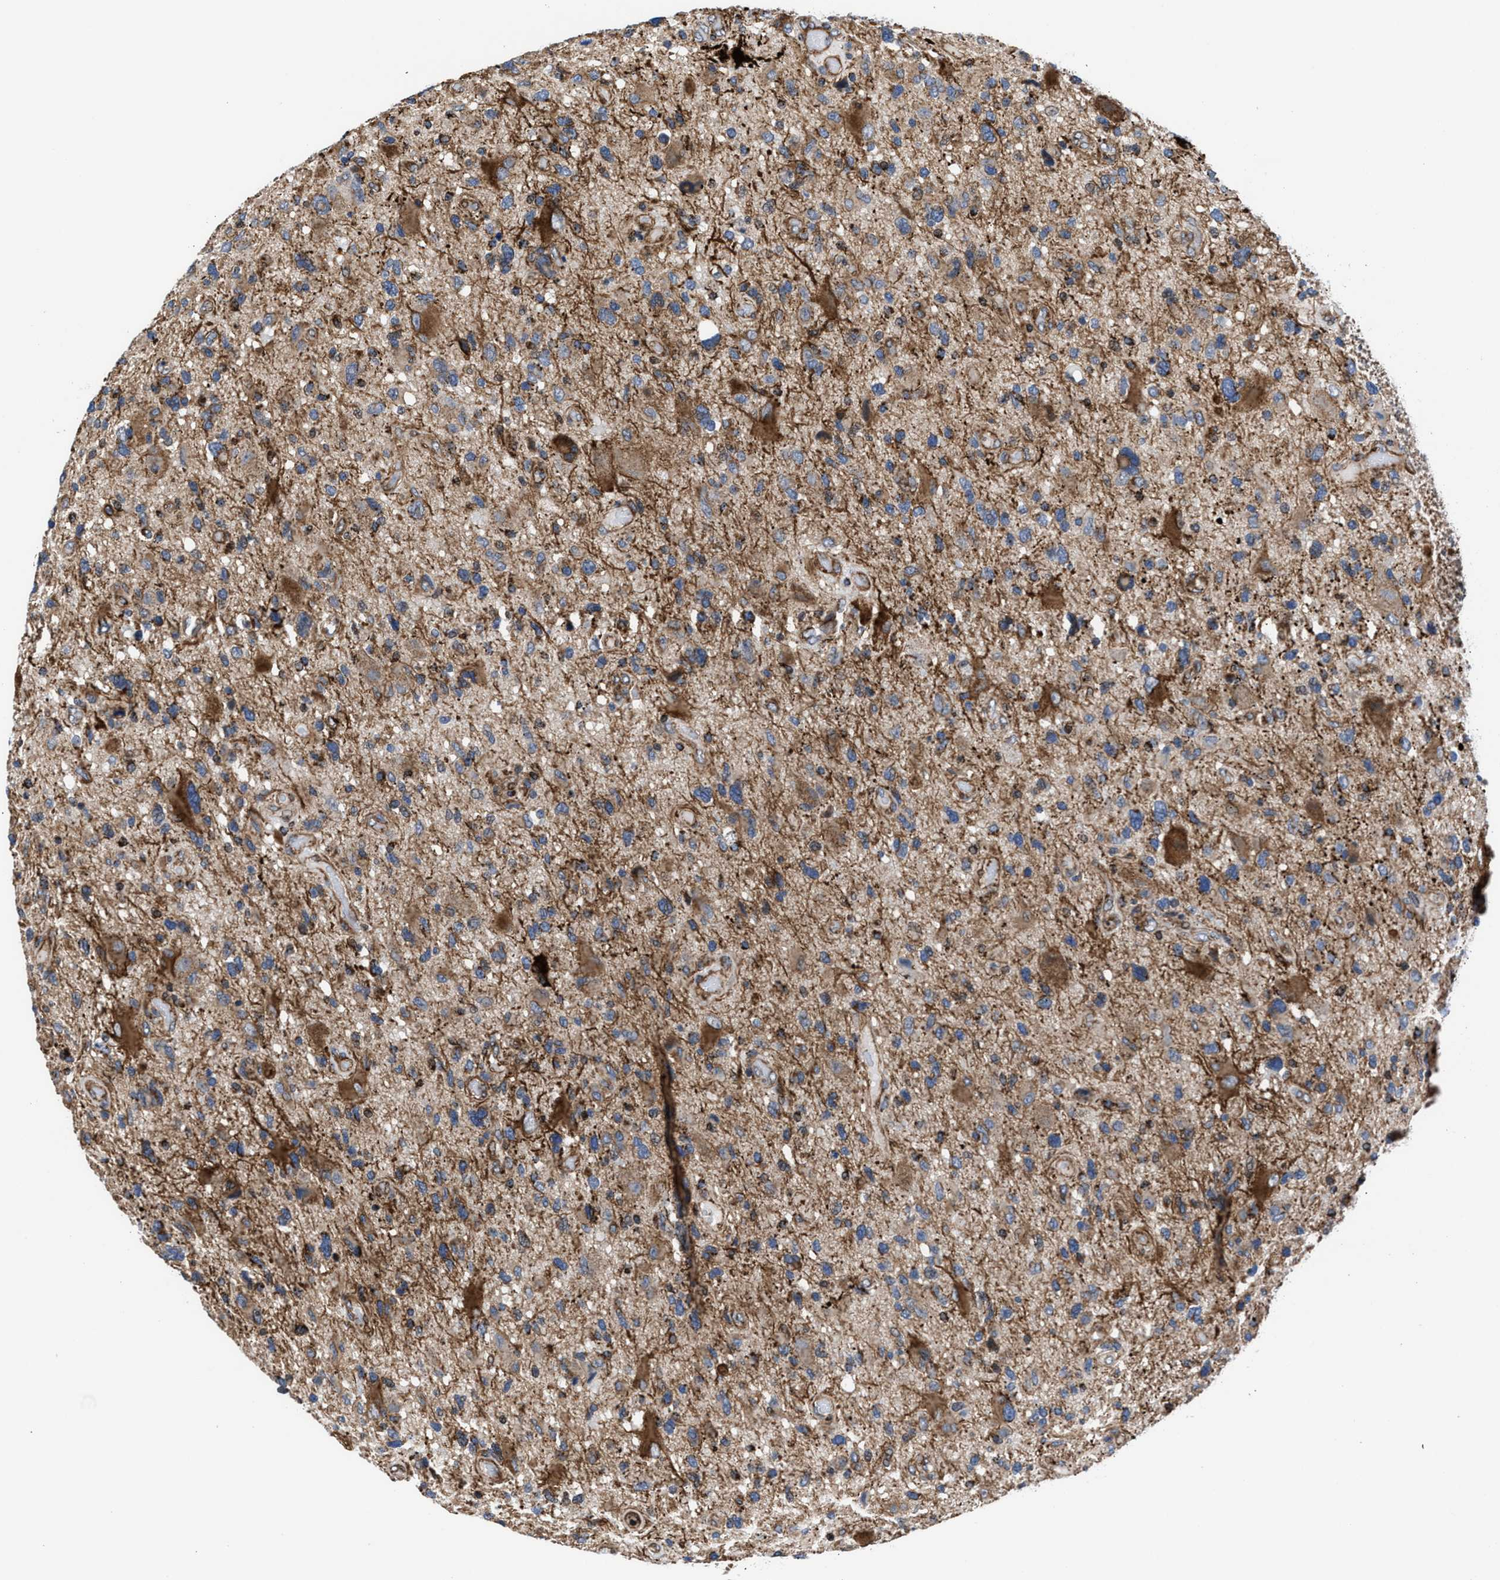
{"staining": {"intensity": "moderate", "quantity": "25%-75%", "location": "cytoplasmic/membranous"}, "tissue": "glioma", "cell_type": "Tumor cells", "image_type": "cancer", "snomed": [{"axis": "morphology", "description": "Glioma, malignant, High grade"}, {"axis": "topography", "description": "Brain"}], "caption": "Protein expression analysis of malignant glioma (high-grade) shows moderate cytoplasmic/membranous positivity in about 25%-75% of tumor cells. The protein of interest is shown in brown color, while the nuclei are stained blue.", "gene": "PRR15L", "patient": {"sex": "male", "age": 33}}